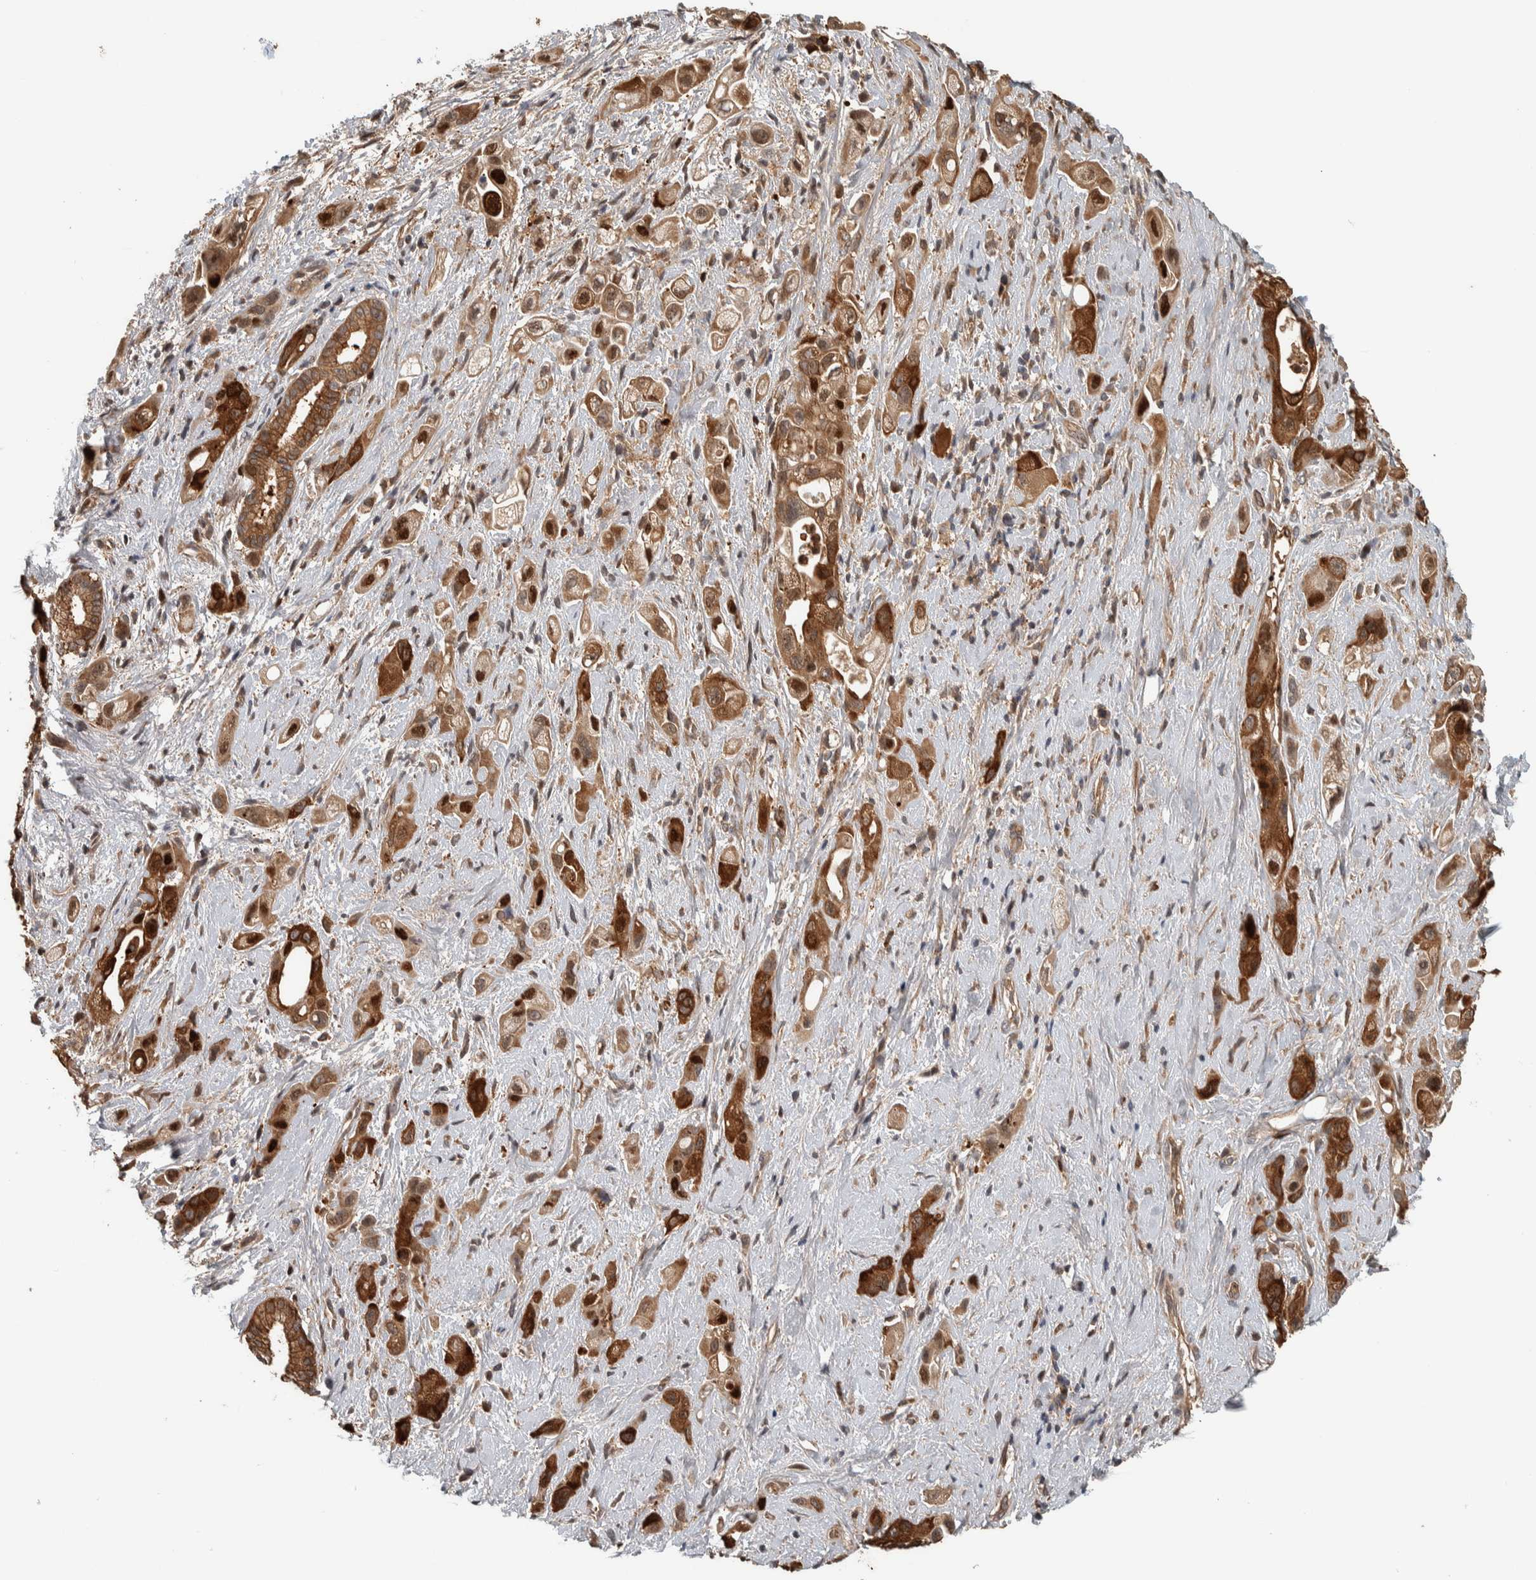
{"staining": {"intensity": "moderate", "quantity": ">75%", "location": "cytoplasmic/membranous"}, "tissue": "pancreatic cancer", "cell_type": "Tumor cells", "image_type": "cancer", "snomed": [{"axis": "morphology", "description": "Adenocarcinoma, NOS"}, {"axis": "topography", "description": "Pancreas"}], "caption": "This image exhibits immunohistochemistry (IHC) staining of pancreatic cancer, with medium moderate cytoplasmic/membranous expression in about >75% of tumor cells.", "gene": "CNTROB", "patient": {"sex": "female", "age": 66}}